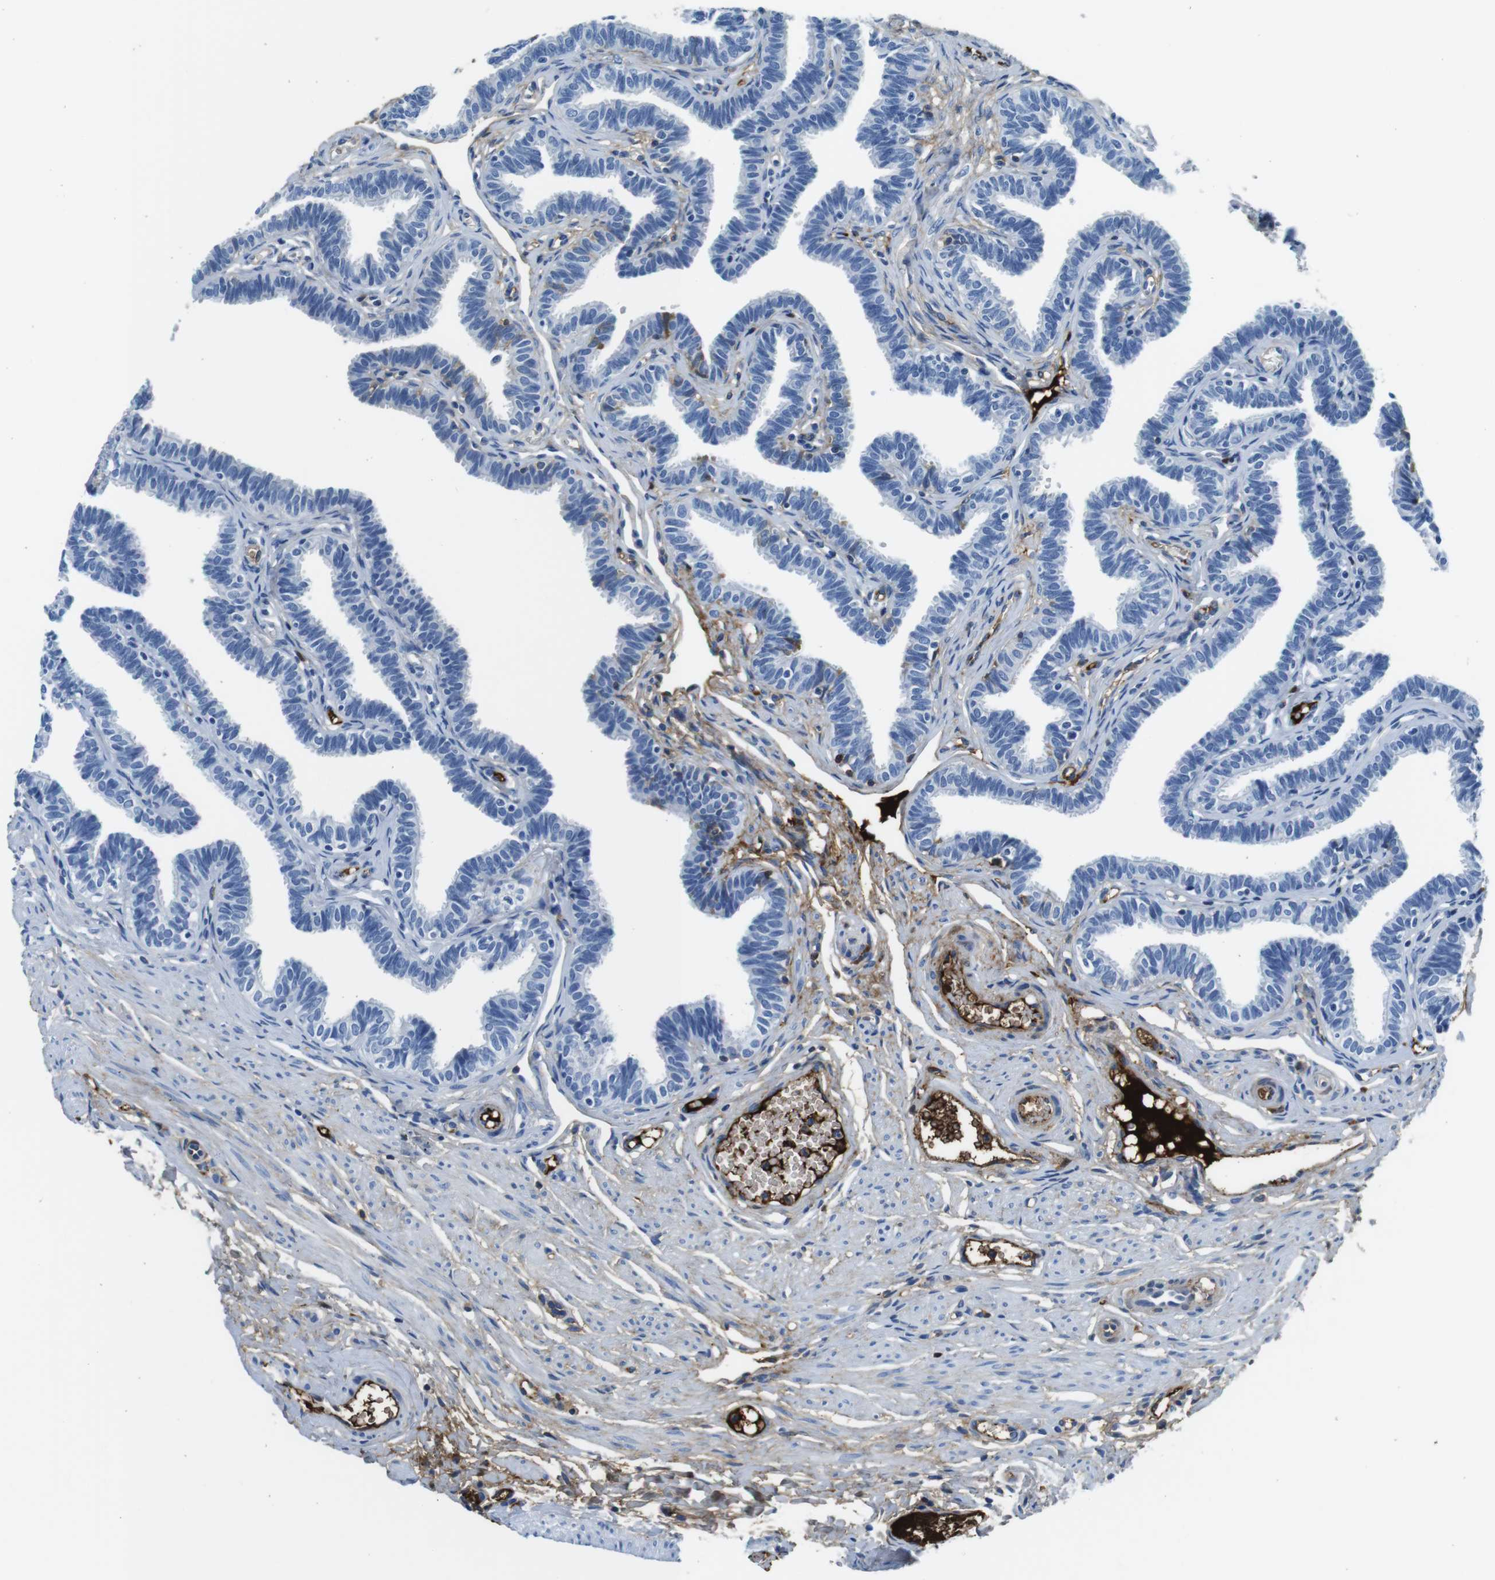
{"staining": {"intensity": "moderate", "quantity": "25%-75%", "location": "cytoplasmic/membranous"}, "tissue": "fallopian tube", "cell_type": "Glandular cells", "image_type": "normal", "snomed": [{"axis": "morphology", "description": "Normal tissue, NOS"}, {"axis": "topography", "description": "Fallopian tube"}, {"axis": "topography", "description": "Ovary"}], "caption": "Glandular cells exhibit medium levels of moderate cytoplasmic/membranous expression in approximately 25%-75% of cells in unremarkable fallopian tube.", "gene": "IGKC", "patient": {"sex": "female", "age": 23}}